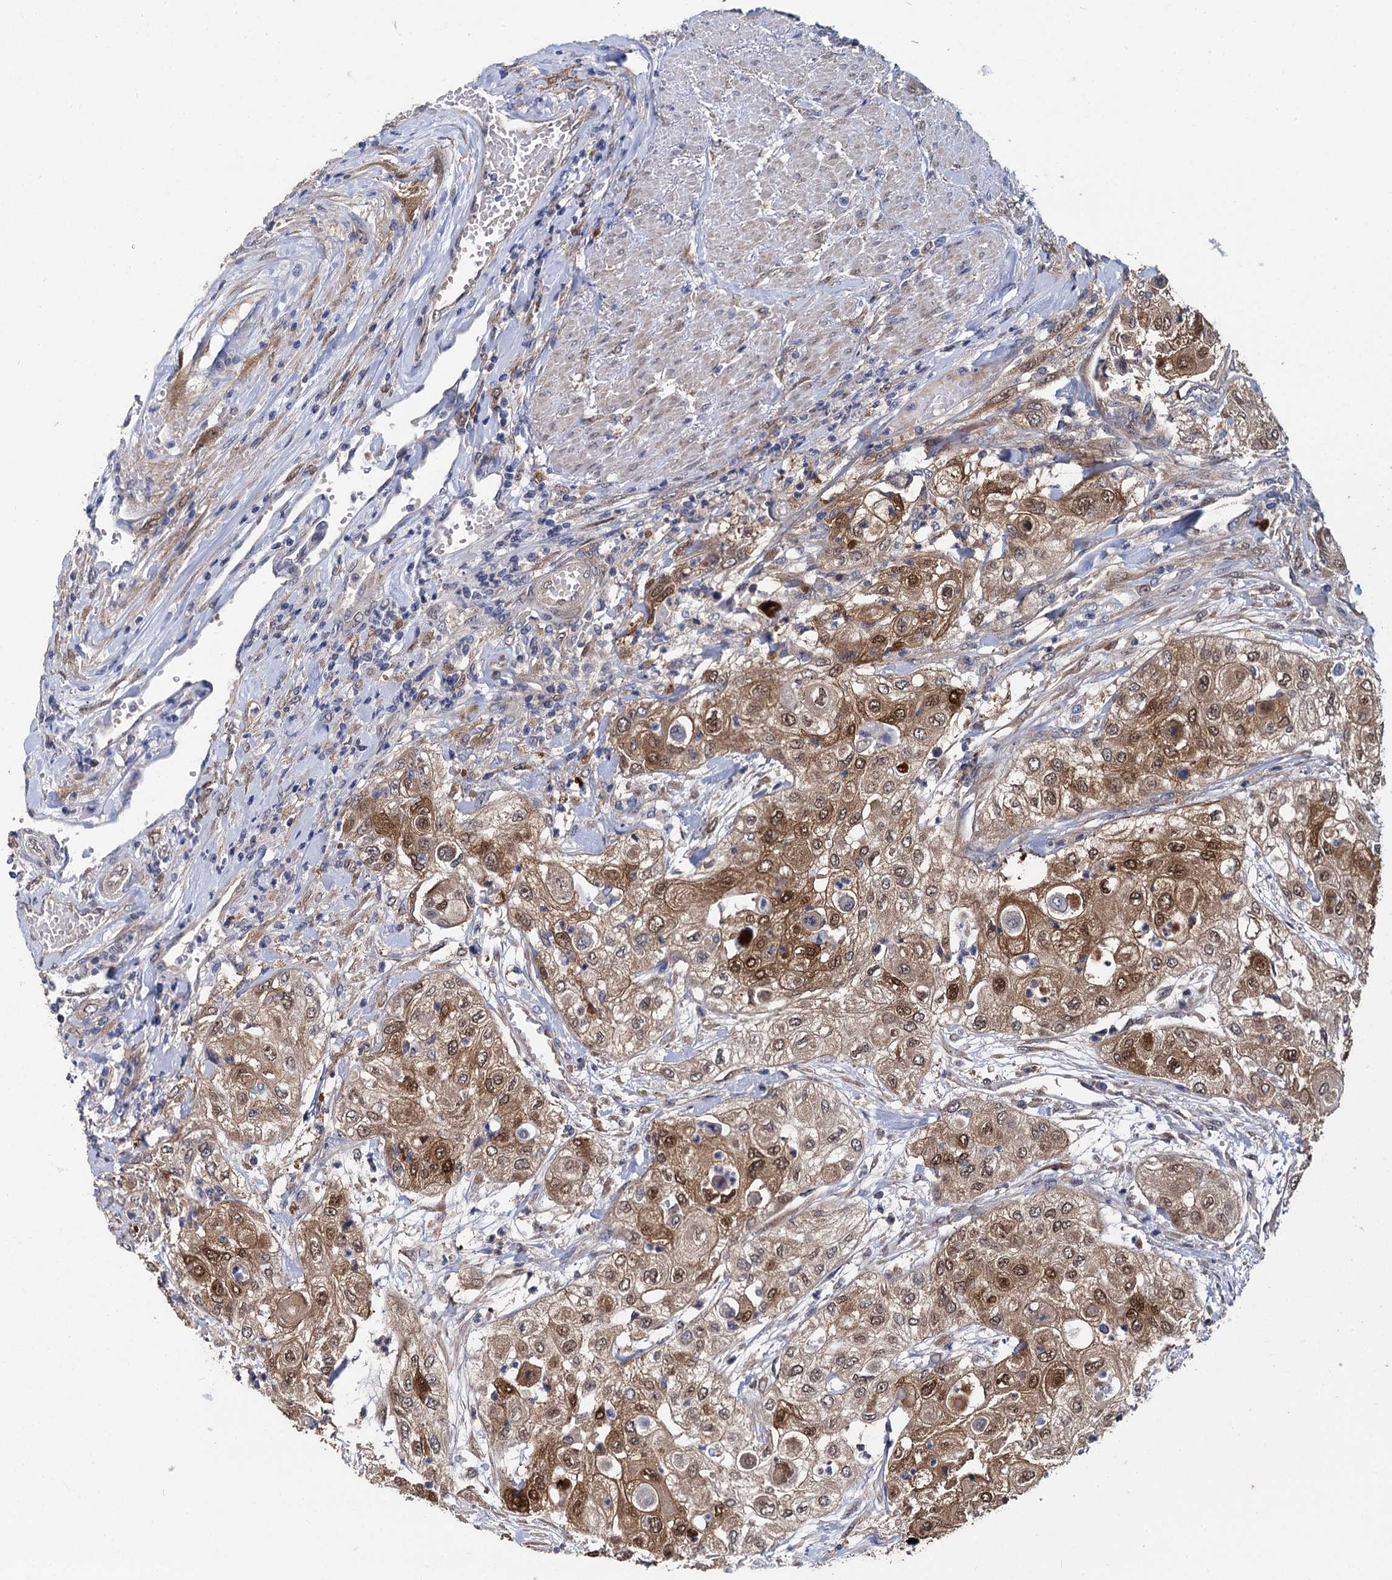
{"staining": {"intensity": "moderate", "quantity": ">75%", "location": "cytoplasmic/membranous,nuclear"}, "tissue": "urothelial cancer", "cell_type": "Tumor cells", "image_type": "cancer", "snomed": [{"axis": "morphology", "description": "Urothelial carcinoma, High grade"}, {"axis": "topography", "description": "Urinary bladder"}], "caption": "Urothelial cancer stained for a protein demonstrates moderate cytoplasmic/membranous and nuclear positivity in tumor cells.", "gene": "GSTM3", "patient": {"sex": "female", "age": 79}}